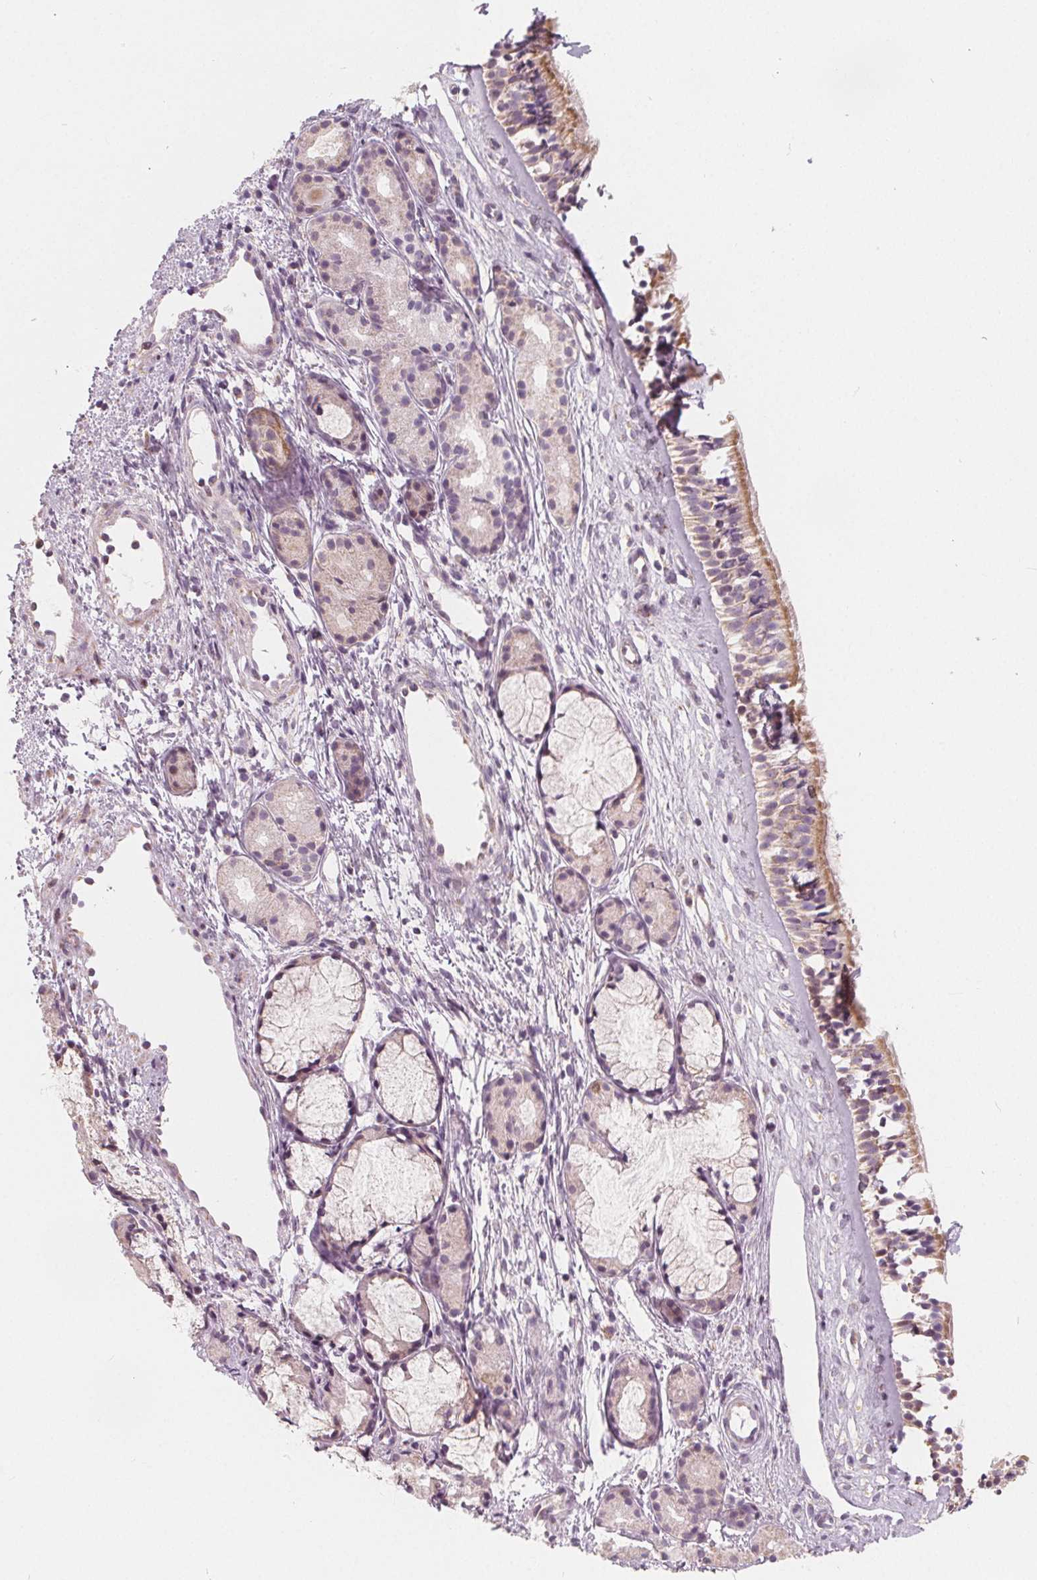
{"staining": {"intensity": "moderate", "quantity": ">75%", "location": "cytoplasmic/membranous"}, "tissue": "nasopharynx", "cell_type": "Respiratory epithelial cells", "image_type": "normal", "snomed": [{"axis": "morphology", "description": "Normal tissue, NOS"}, {"axis": "topography", "description": "Nasopharynx"}], "caption": "An image showing moderate cytoplasmic/membranous staining in approximately >75% of respiratory epithelial cells in benign nasopharynx, as visualized by brown immunohistochemical staining.", "gene": "NUP210L", "patient": {"sex": "female", "age": 52}}